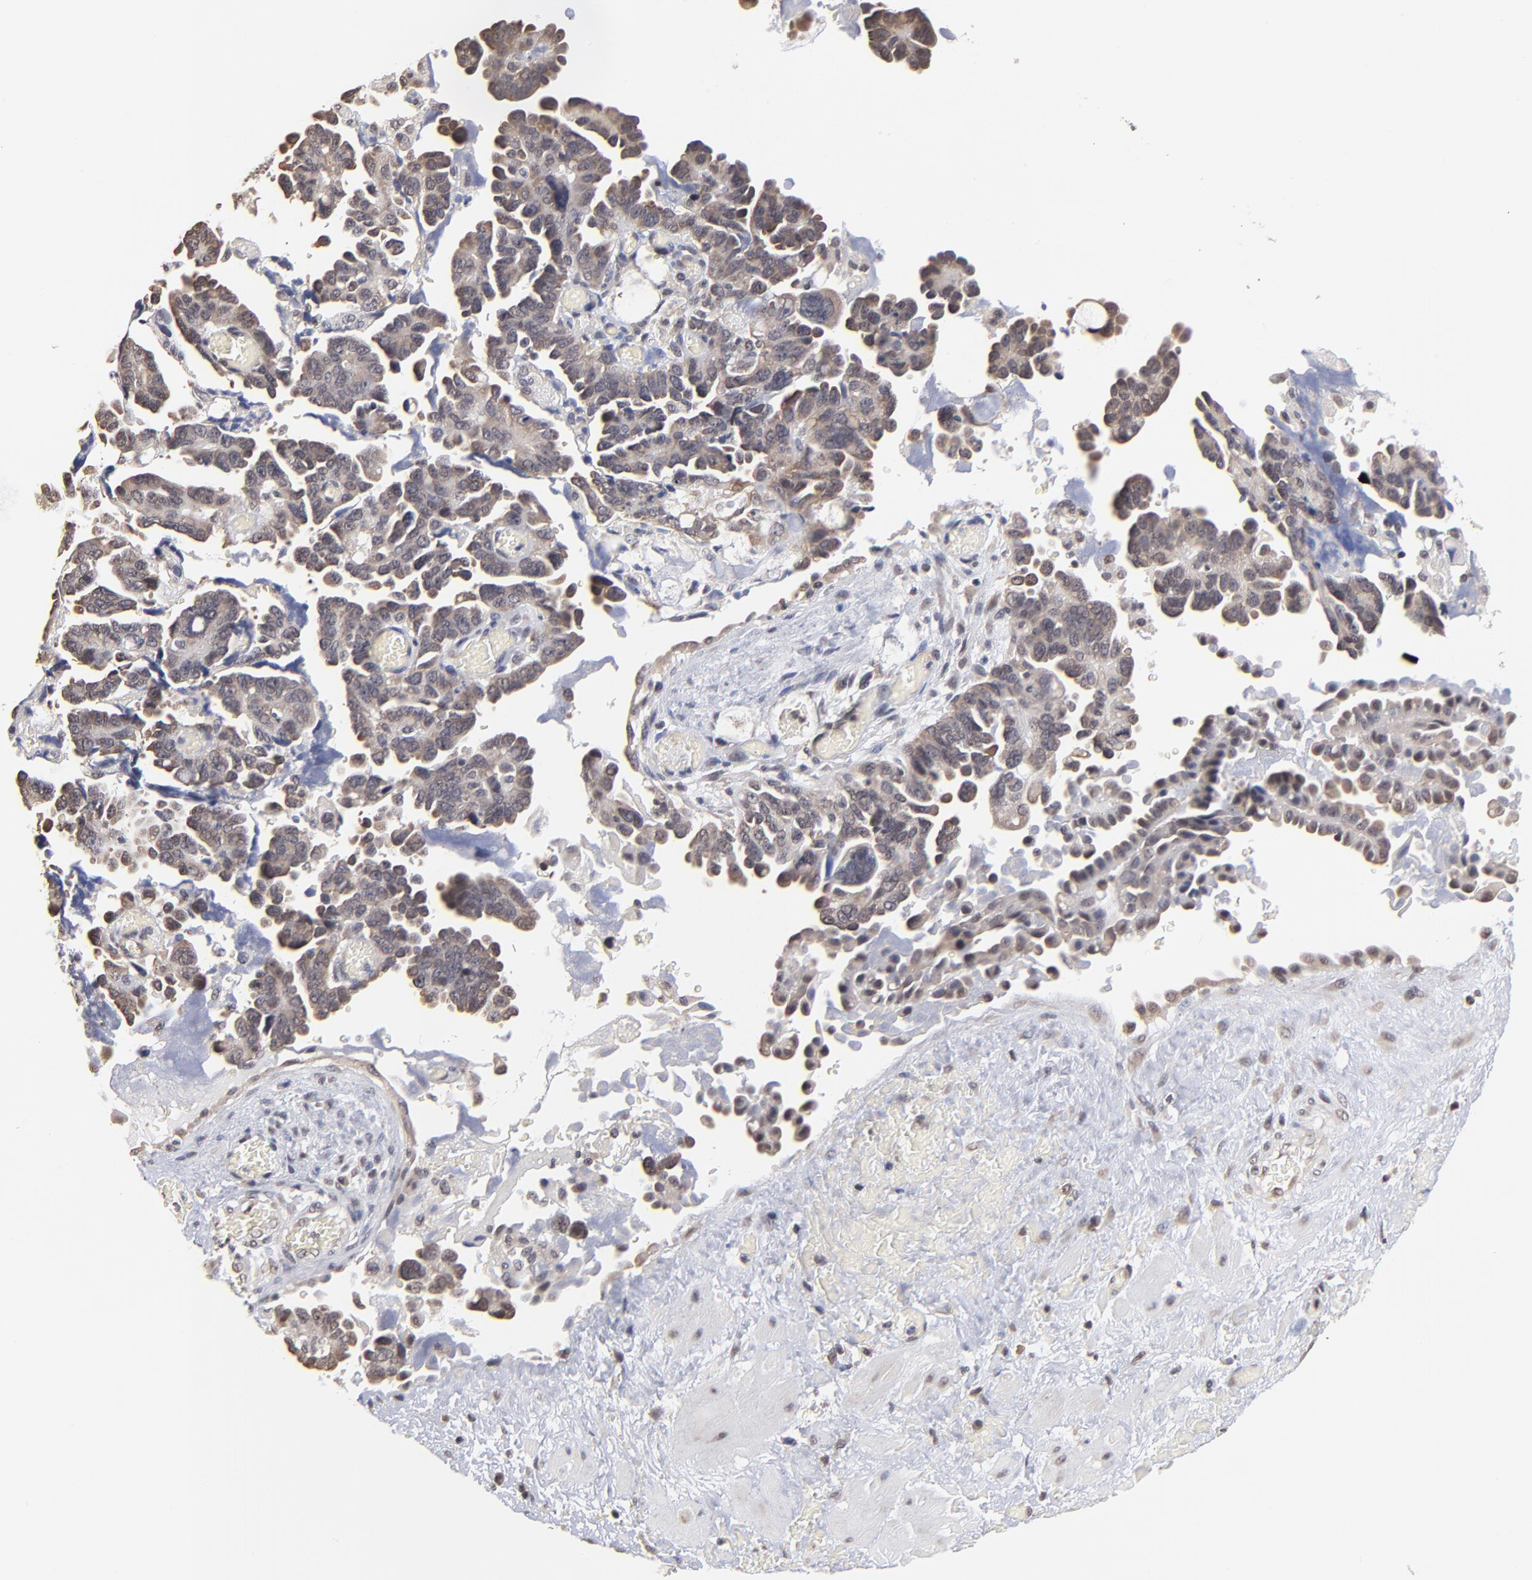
{"staining": {"intensity": "weak", "quantity": ">75%", "location": "cytoplasmic/membranous"}, "tissue": "ovarian cancer", "cell_type": "Tumor cells", "image_type": "cancer", "snomed": [{"axis": "morphology", "description": "Cystadenocarcinoma, serous, NOS"}, {"axis": "topography", "description": "Ovary"}], "caption": "Brown immunohistochemical staining in ovarian cancer shows weak cytoplasmic/membranous staining in approximately >75% of tumor cells.", "gene": "BRPF1", "patient": {"sex": "female", "age": 63}}